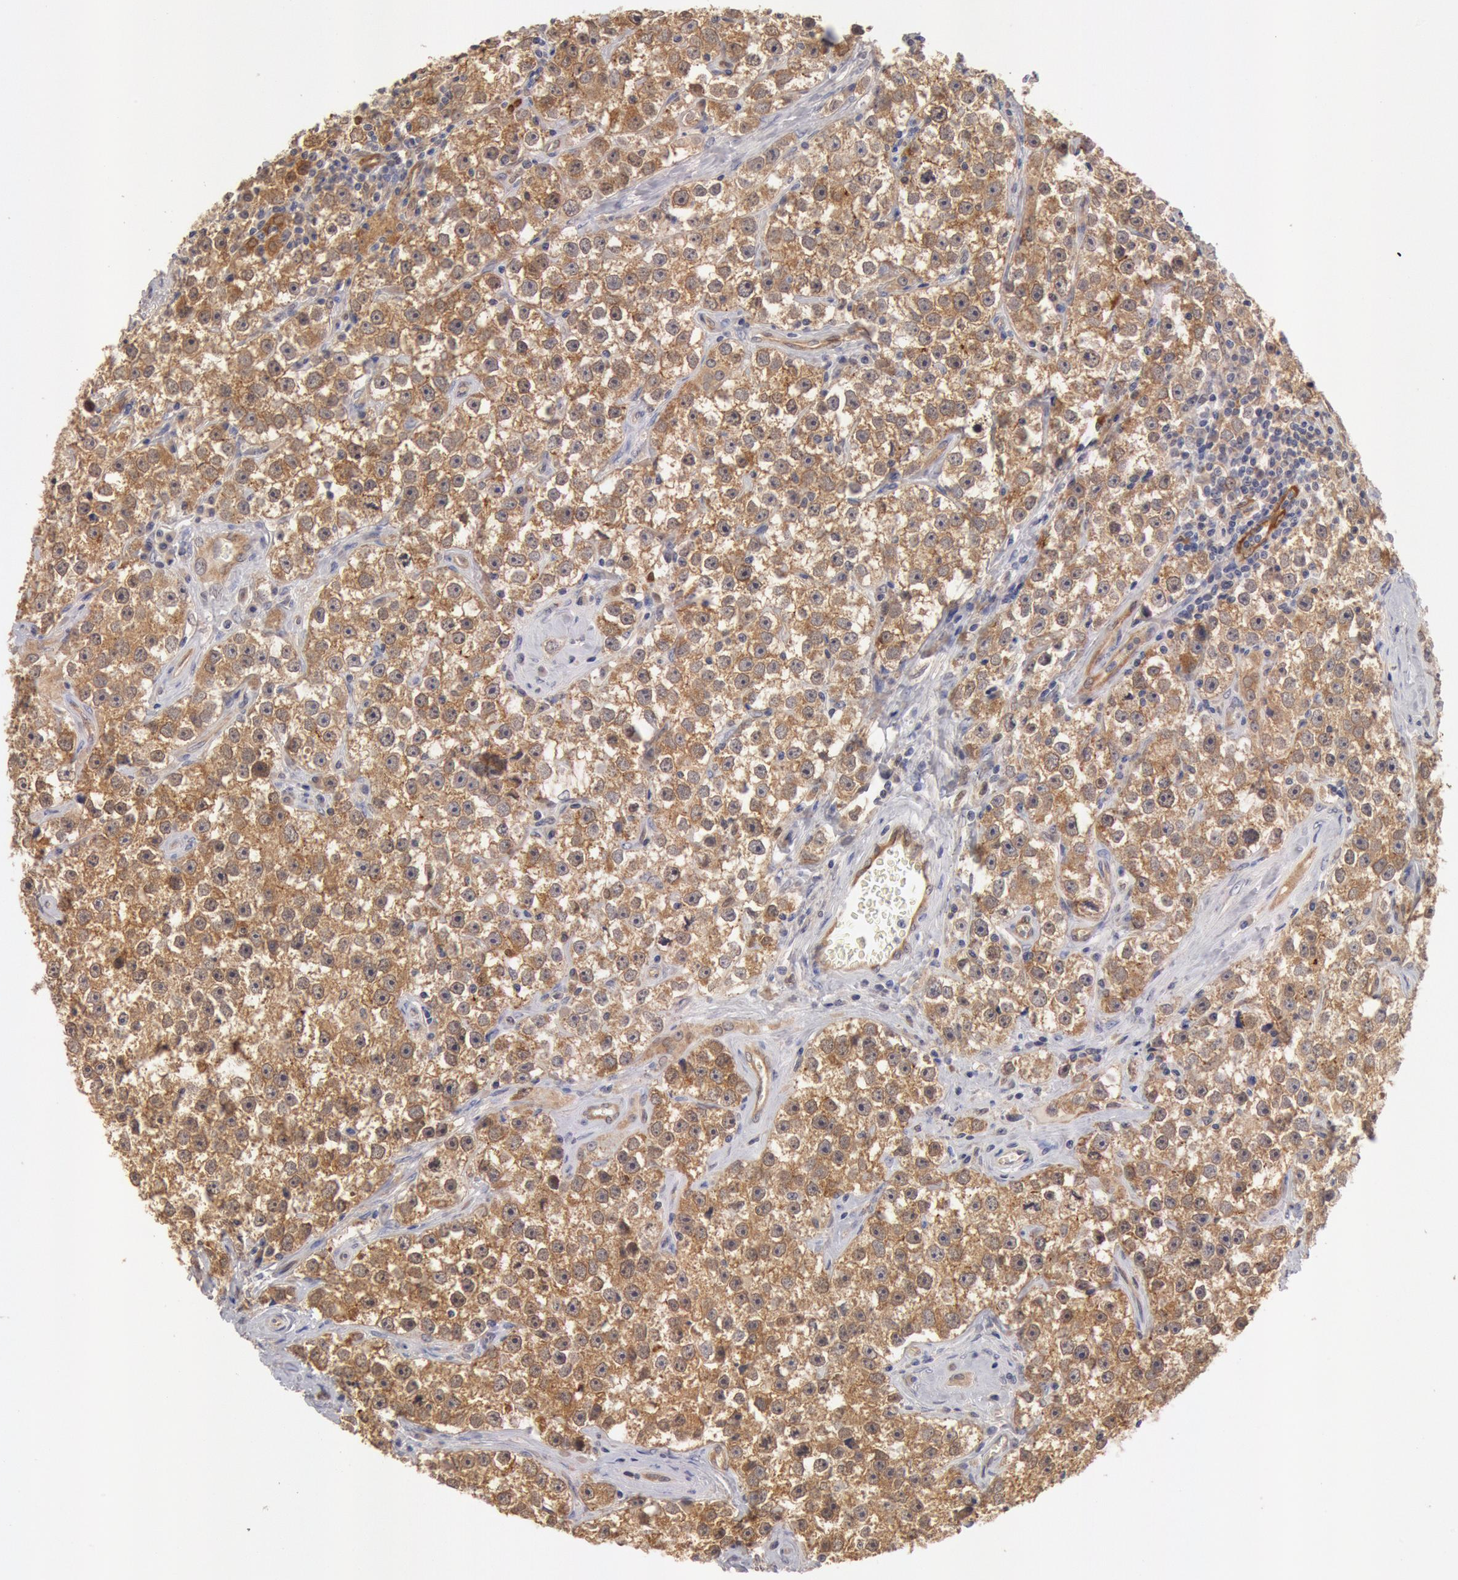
{"staining": {"intensity": "moderate", "quantity": ">75%", "location": "cytoplasmic/membranous"}, "tissue": "testis cancer", "cell_type": "Tumor cells", "image_type": "cancer", "snomed": [{"axis": "morphology", "description": "Seminoma, NOS"}, {"axis": "topography", "description": "Testis"}], "caption": "Protein staining of seminoma (testis) tissue shows moderate cytoplasmic/membranous expression in approximately >75% of tumor cells.", "gene": "DNAJA1", "patient": {"sex": "male", "age": 32}}